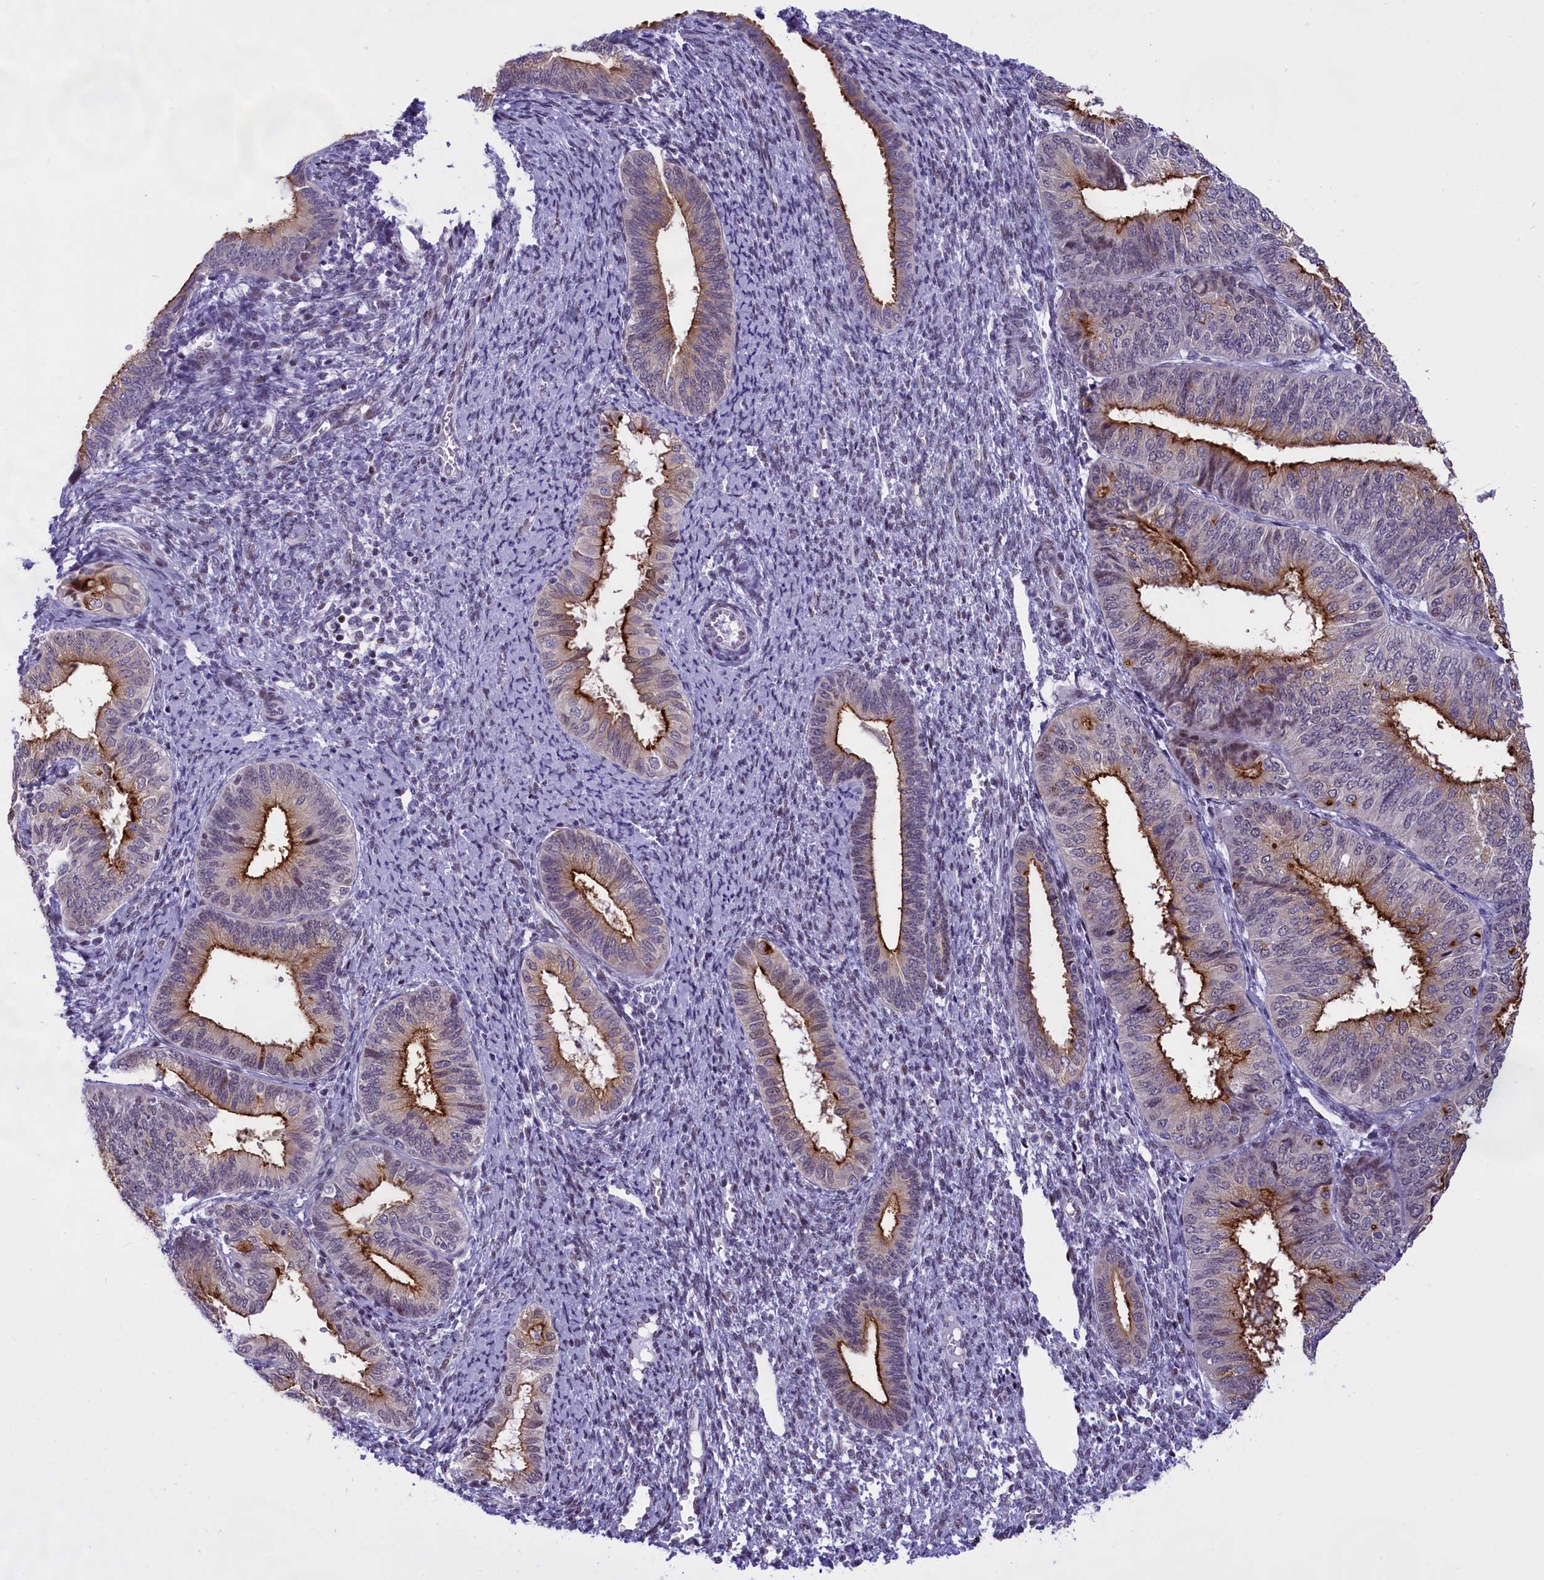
{"staining": {"intensity": "strong", "quantity": "25%-75%", "location": "cytoplasmic/membranous"}, "tissue": "endometrial cancer", "cell_type": "Tumor cells", "image_type": "cancer", "snomed": [{"axis": "morphology", "description": "Adenocarcinoma, NOS"}, {"axis": "topography", "description": "Endometrium"}], "caption": "Endometrial cancer (adenocarcinoma) stained with DAB immunohistochemistry exhibits high levels of strong cytoplasmic/membranous staining in about 25%-75% of tumor cells.", "gene": "SPIRE2", "patient": {"sex": "female", "age": 58}}